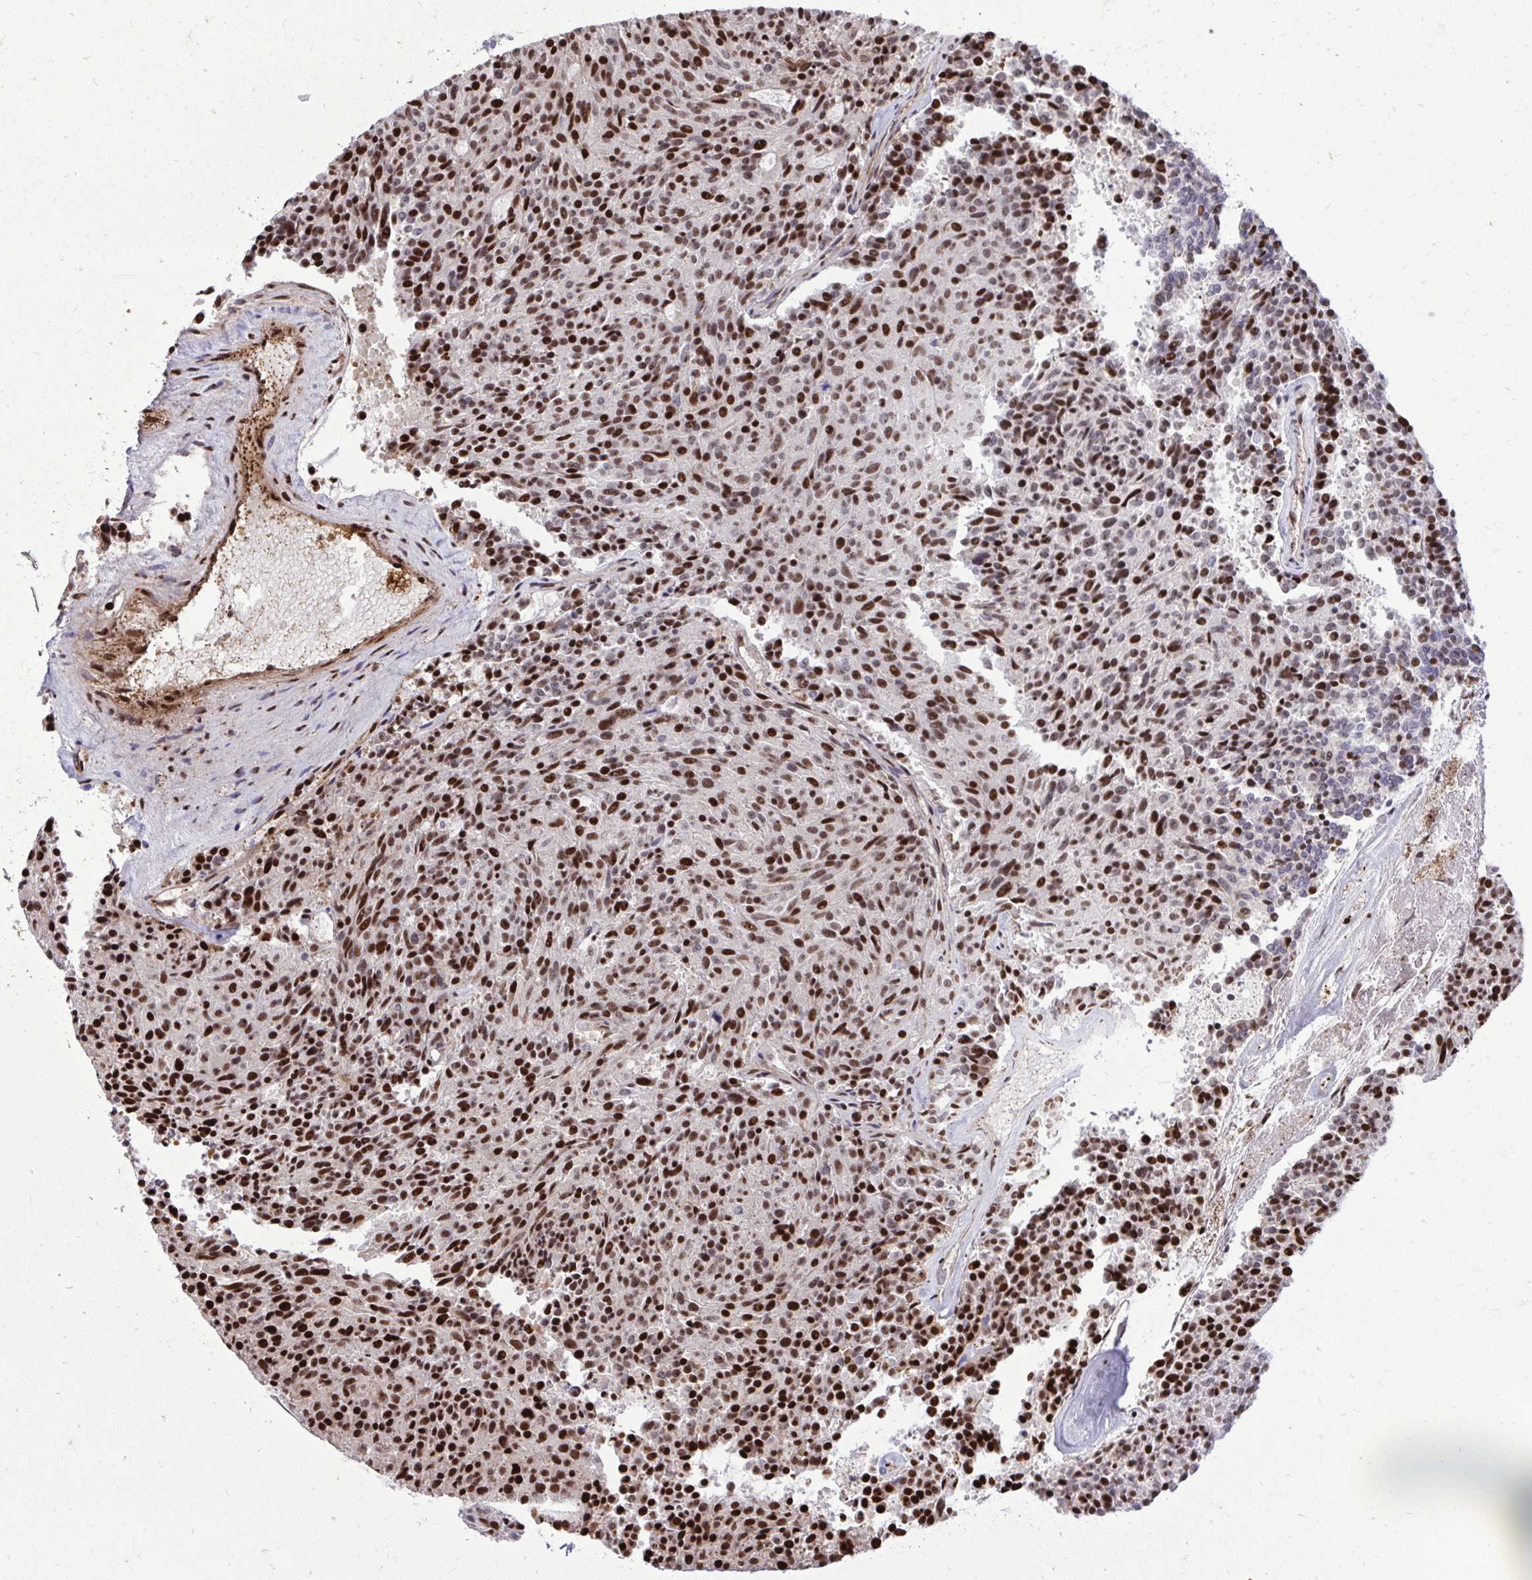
{"staining": {"intensity": "strong", "quantity": "25%-75%", "location": "nuclear"}, "tissue": "carcinoid", "cell_type": "Tumor cells", "image_type": "cancer", "snomed": [{"axis": "morphology", "description": "Carcinoid, malignant, NOS"}, {"axis": "topography", "description": "Pancreas"}], "caption": "Protein staining of malignant carcinoid tissue displays strong nuclear positivity in about 25%-75% of tumor cells.", "gene": "DLX4", "patient": {"sex": "female", "age": 54}}